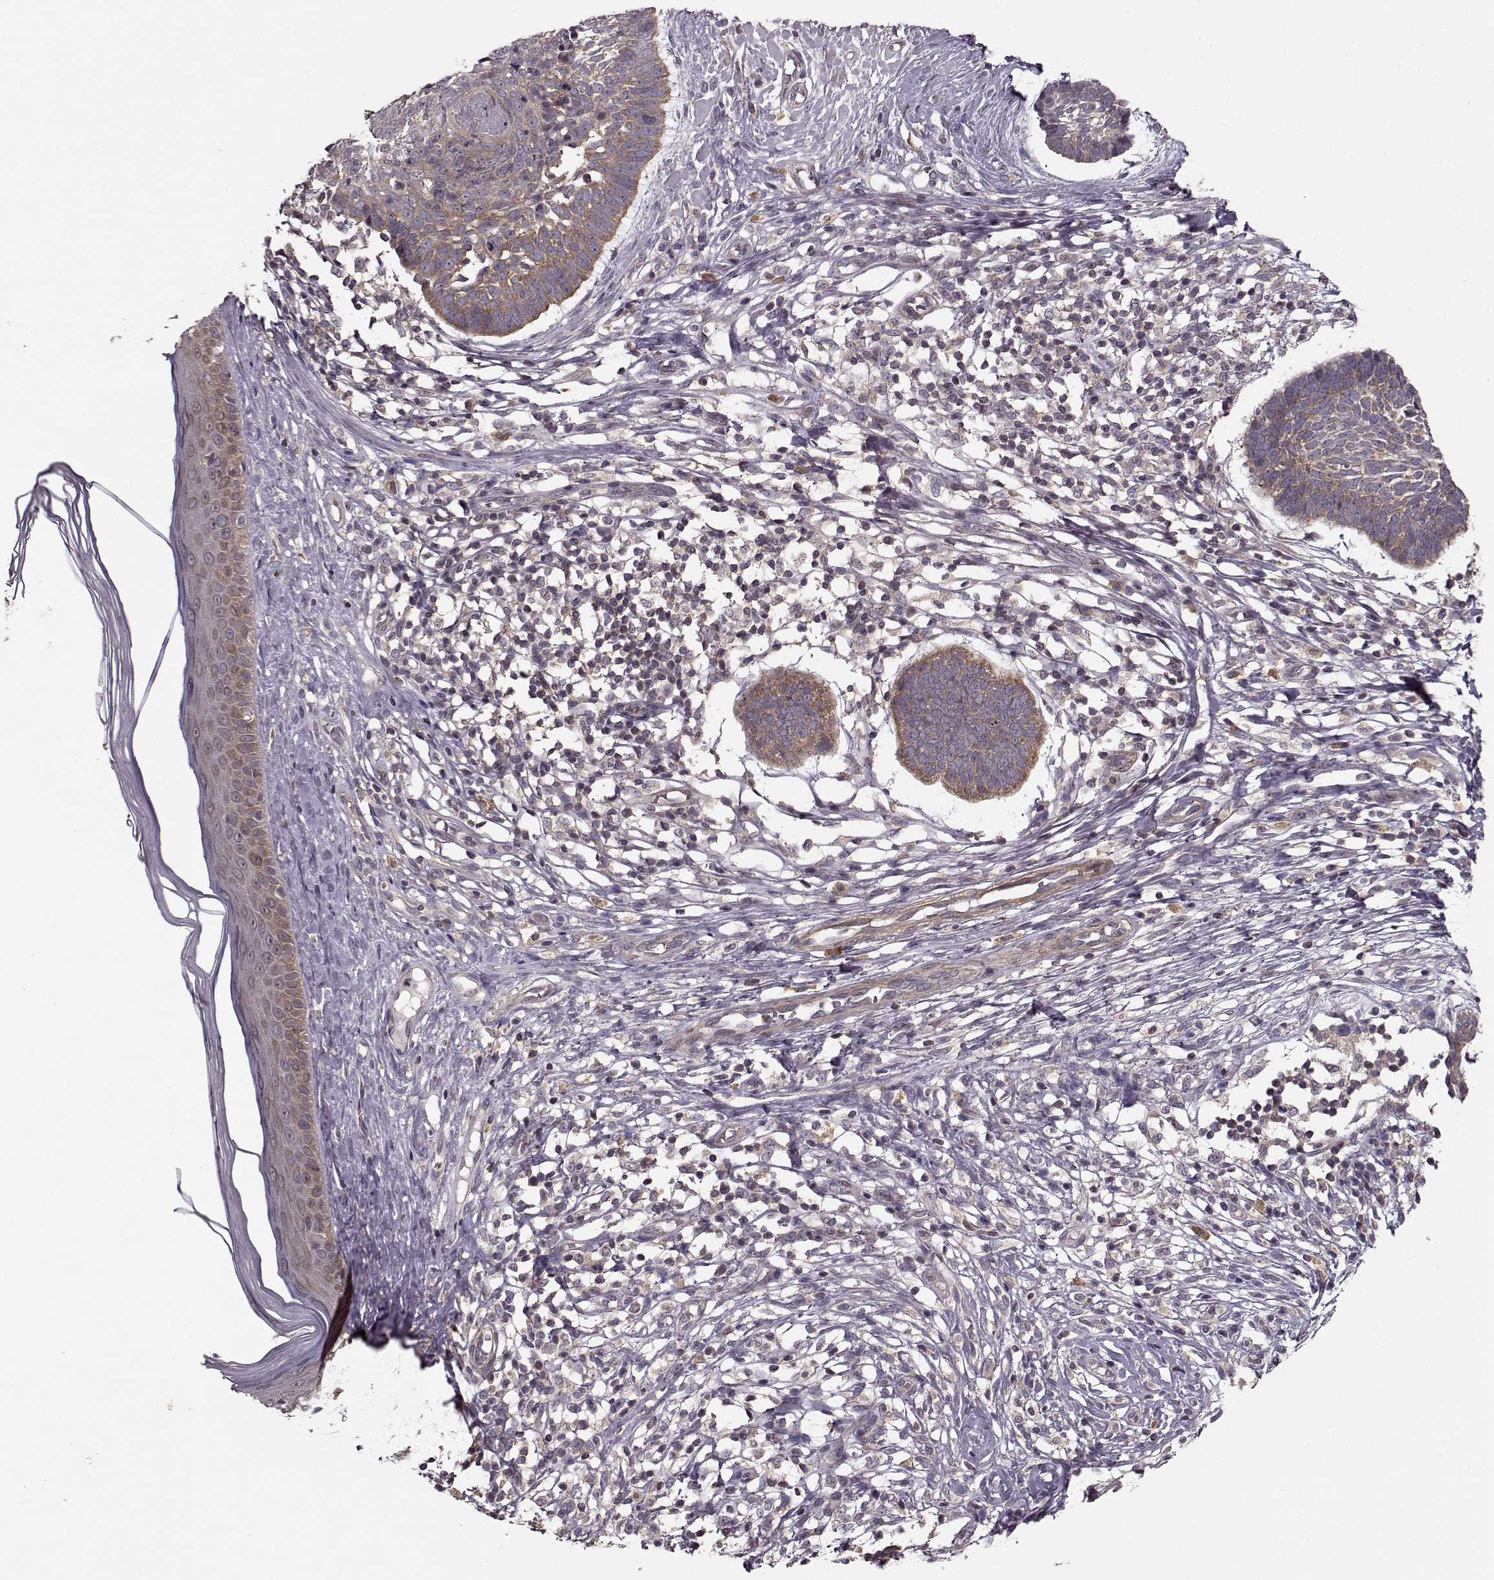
{"staining": {"intensity": "moderate", "quantity": "<25%", "location": "cytoplasmic/membranous"}, "tissue": "skin cancer", "cell_type": "Tumor cells", "image_type": "cancer", "snomed": [{"axis": "morphology", "description": "Basal cell carcinoma"}, {"axis": "topography", "description": "Skin"}], "caption": "Human skin cancer stained for a protein (brown) reveals moderate cytoplasmic/membranous positive expression in approximately <25% of tumor cells.", "gene": "SLAIN2", "patient": {"sex": "male", "age": 85}}